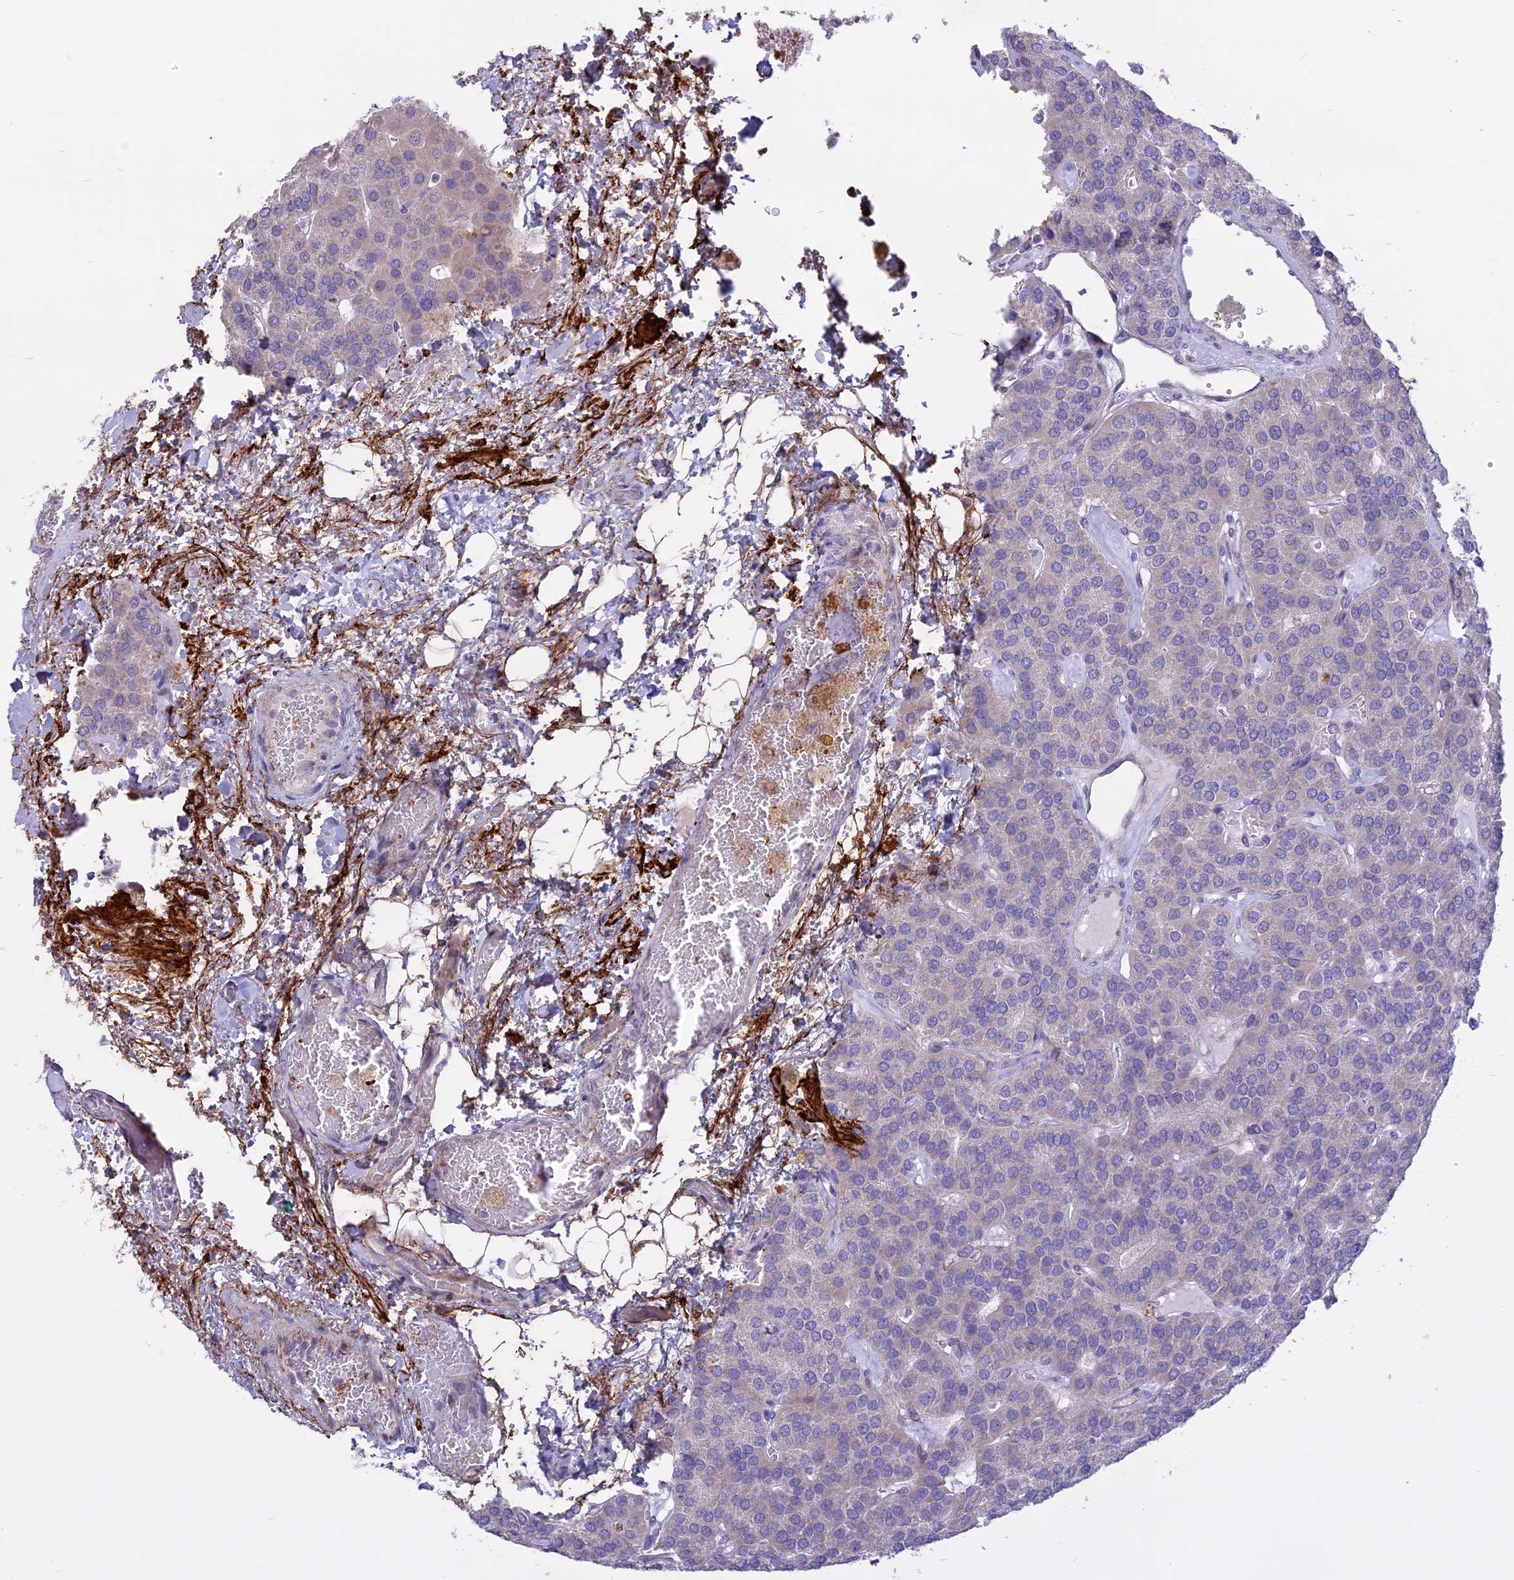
{"staining": {"intensity": "negative", "quantity": "none", "location": "none"}, "tissue": "parathyroid gland", "cell_type": "Glandular cells", "image_type": "normal", "snomed": [{"axis": "morphology", "description": "Normal tissue, NOS"}, {"axis": "morphology", "description": "Adenoma, NOS"}, {"axis": "topography", "description": "Parathyroid gland"}], "caption": "This is a photomicrograph of immunohistochemistry staining of normal parathyroid gland, which shows no expression in glandular cells. (Immunohistochemistry (ihc), brightfield microscopy, high magnification).", "gene": "SPHKAP", "patient": {"sex": "female", "age": 86}}